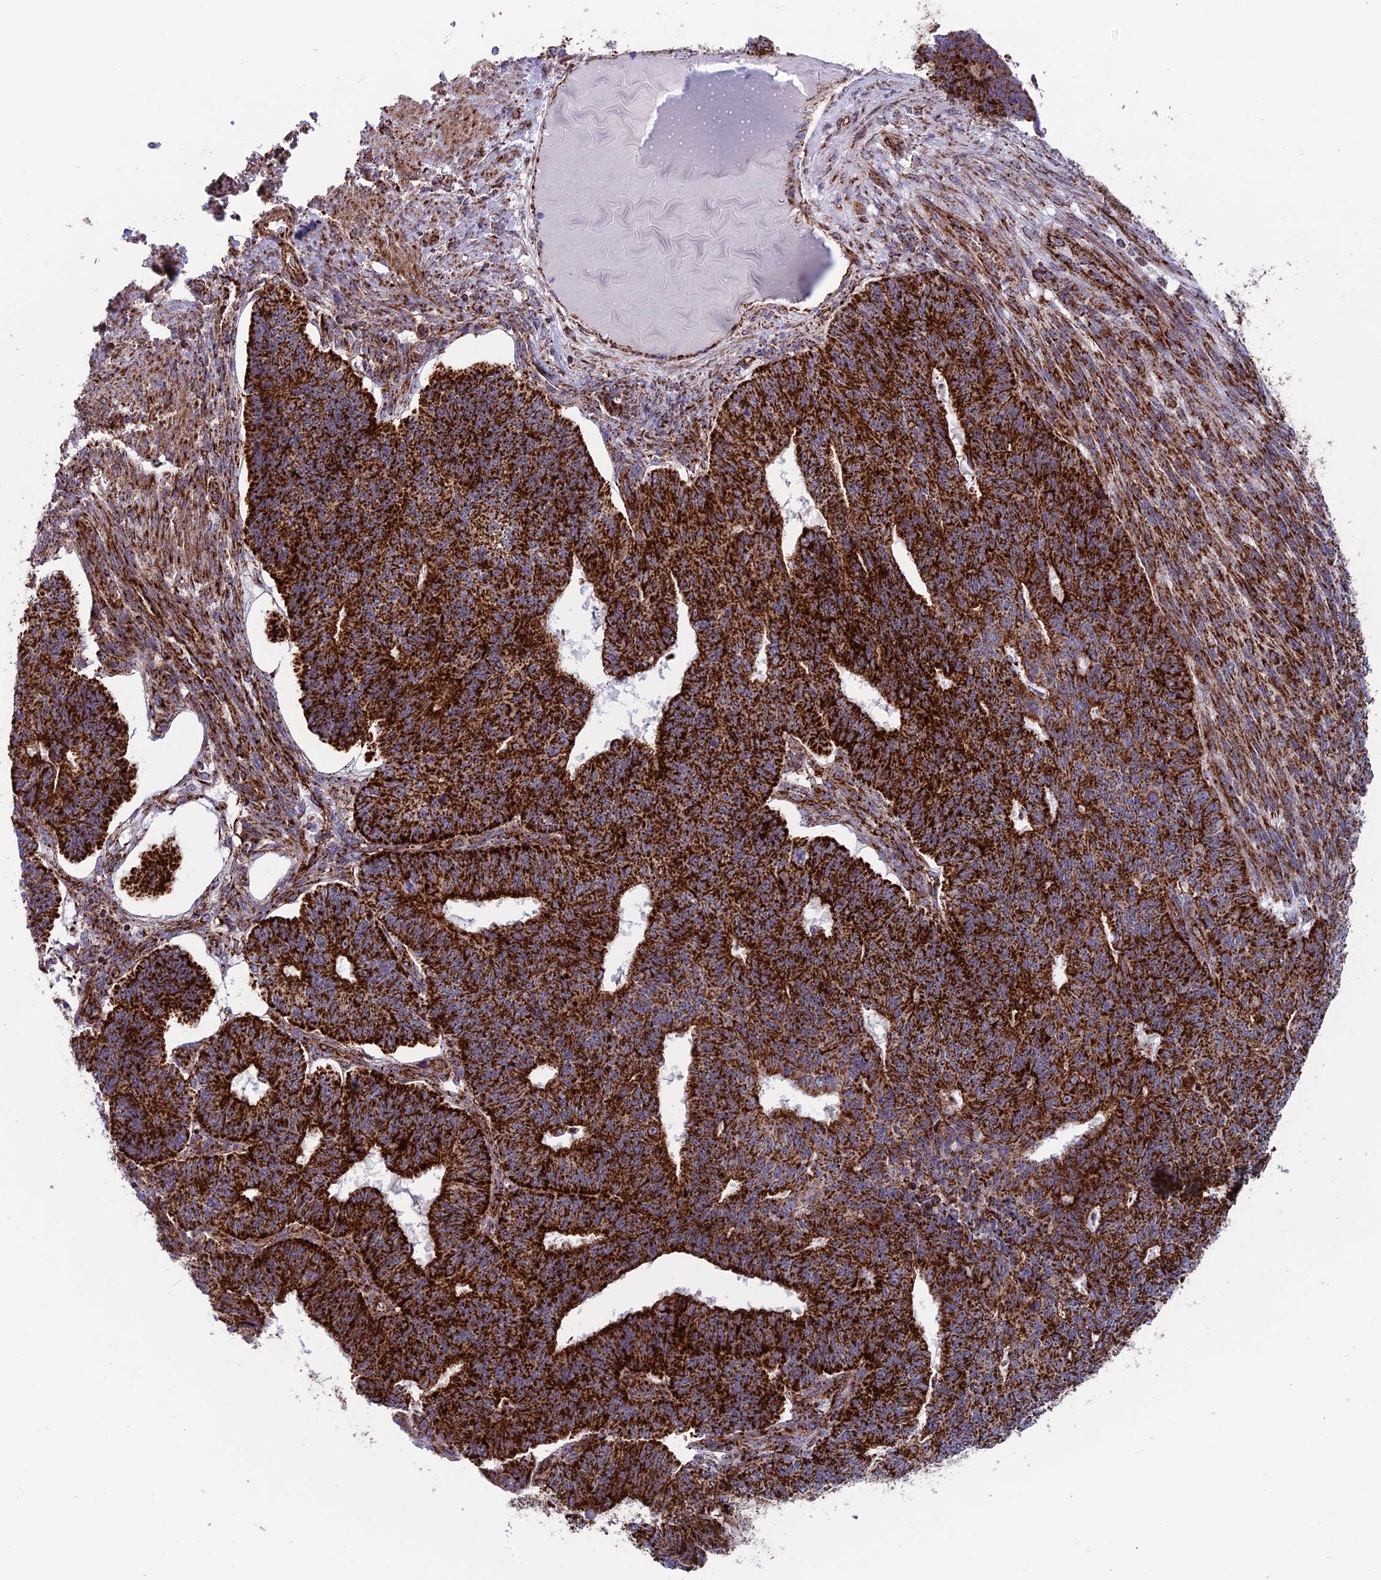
{"staining": {"intensity": "strong", "quantity": ">75%", "location": "cytoplasmic/membranous"}, "tissue": "endometrial cancer", "cell_type": "Tumor cells", "image_type": "cancer", "snomed": [{"axis": "morphology", "description": "Adenocarcinoma, NOS"}, {"axis": "topography", "description": "Endometrium"}], "caption": "A brown stain shows strong cytoplasmic/membranous staining of a protein in human endometrial cancer (adenocarcinoma) tumor cells. (DAB = brown stain, brightfield microscopy at high magnification).", "gene": "MRPS18B", "patient": {"sex": "female", "age": 32}}